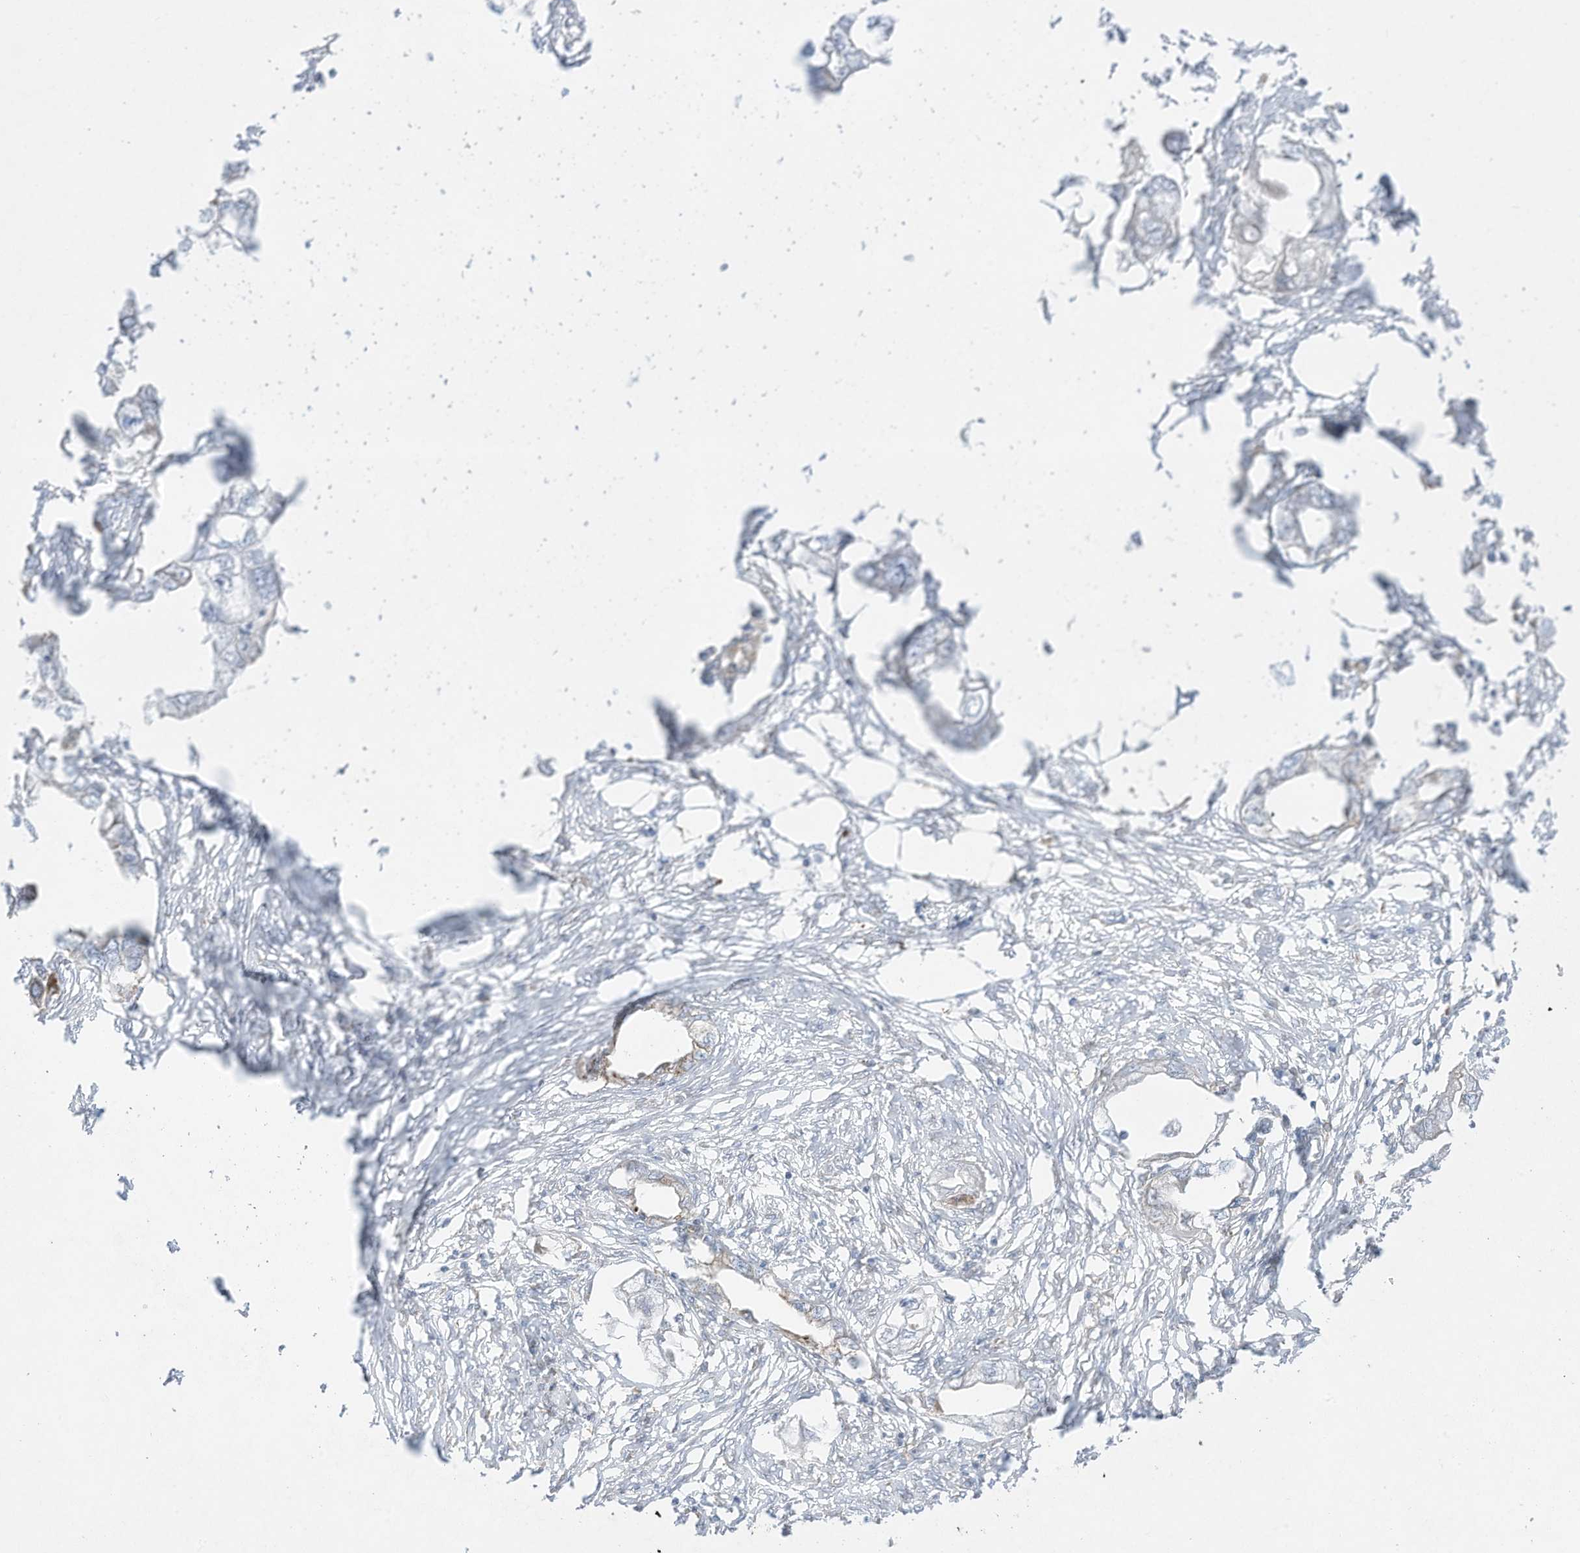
{"staining": {"intensity": "negative", "quantity": "none", "location": "none"}, "tissue": "endometrial cancer", "cell_type": "Tumor cells", "image_type": "cancer", "snomed": [{"axis": "morphology", "description": "Adenocarcinoma, NOS"}, {"axis": "morphology", "description": "Adenocarcinoma, metastatic, NOS"}, {"axis": "topography", "description": "Adipose tissue"}, {"axis": "topography", "description": "Endometrium"}], "caption": "Protein analysis of endometrial cancer reveals no significant expression in tumor cells.", "gene": "PTK6", "patient": {"sex": "female", "age": 67}}